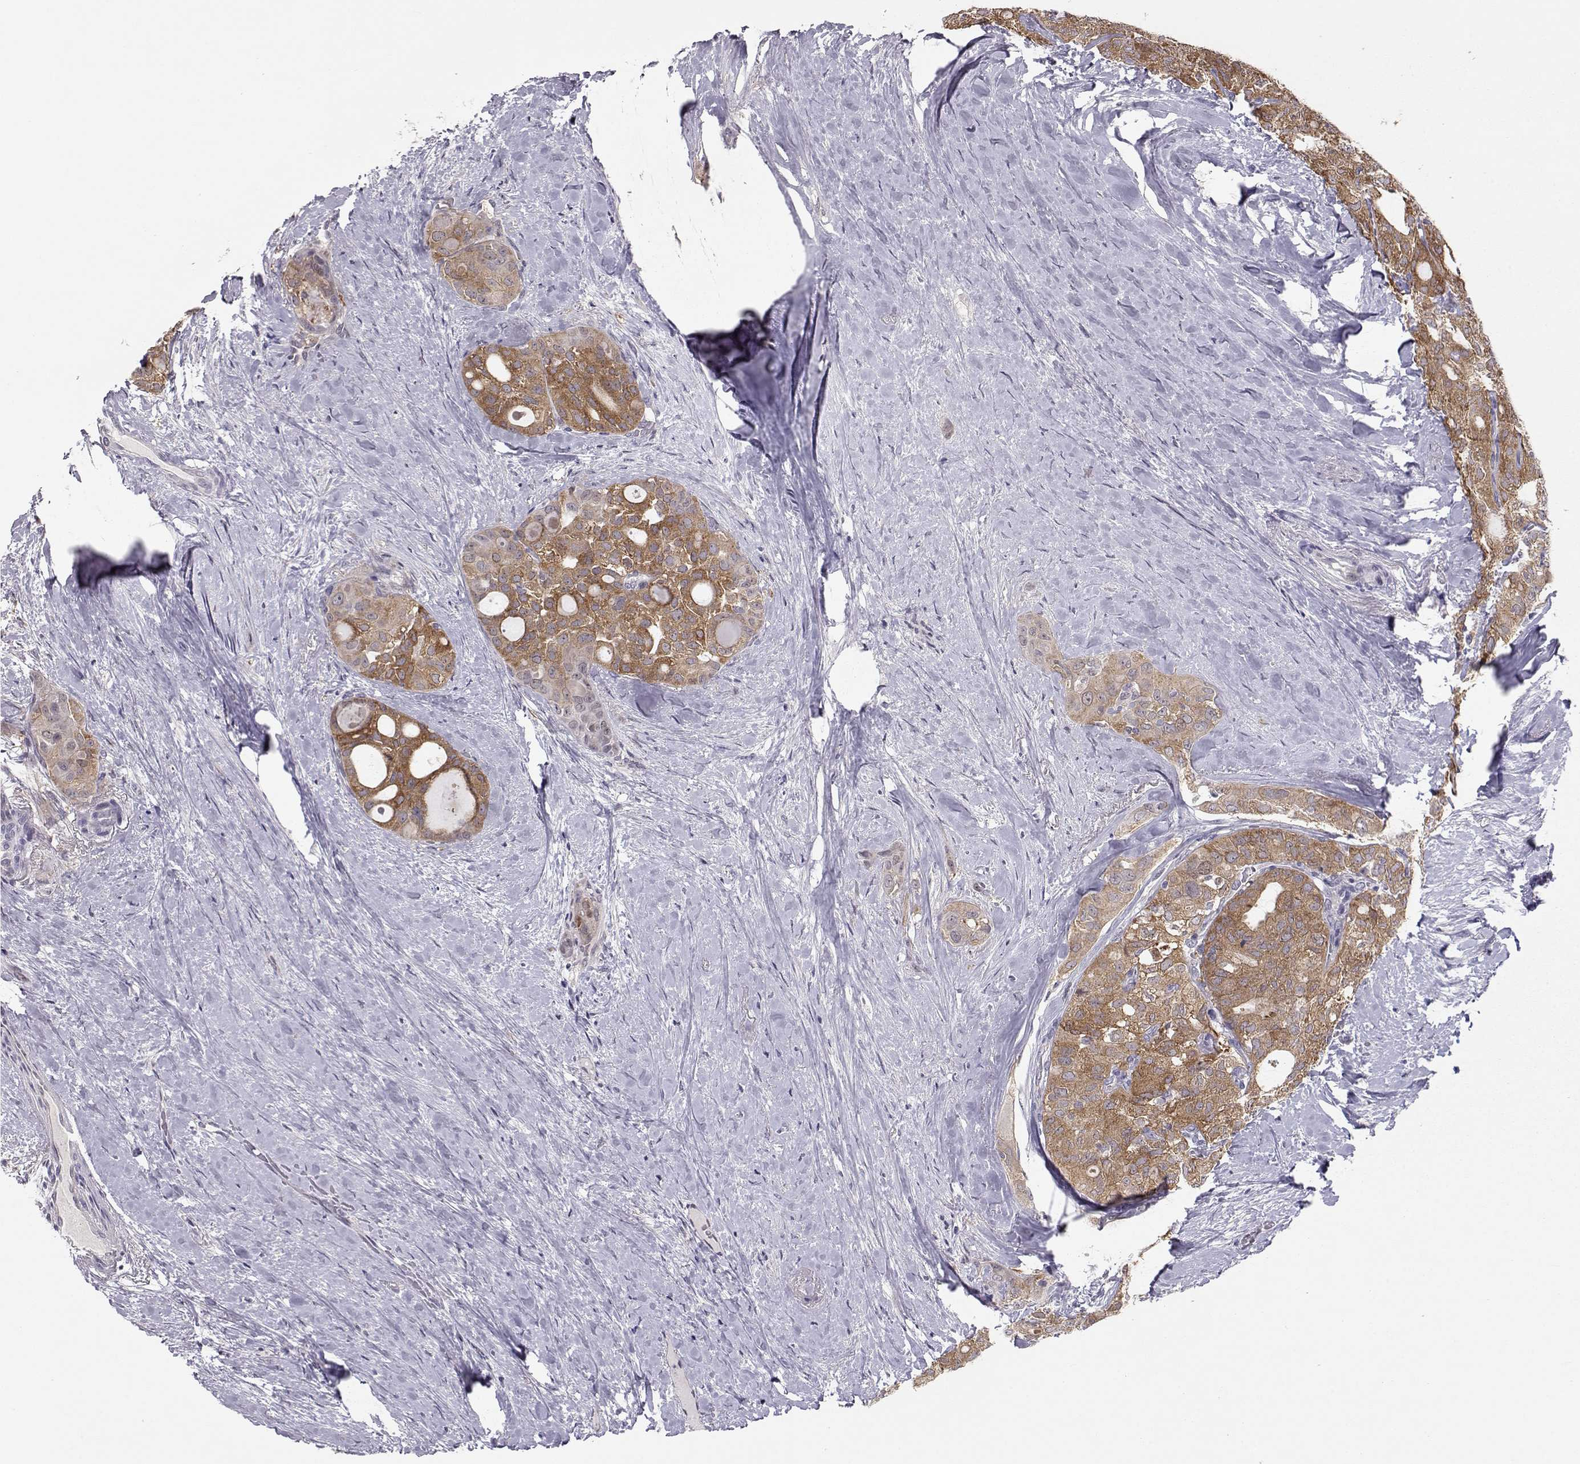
{"staining": {"intensity": "moderate", "quantity": ">75%", "location": "cytoplasmic/membranous"}, "tissue": "thyroid cancer", "cell_type": "Tumor cells", "image_type": "cancer", "snomed": [{"axis": "morphology", "description": "Follicular adenoma carcinoma, NOS"}, {"axis": "topography", "description": "Thyroid gland"}], "caption": "Thyroid follicular adenoma carcinoma was stained to show a protein in brown. There is medium levels of moderate cytoplasmic/membranous positivity in about >75% of tumor cells.", "gene": "NPVF", "patient": {"sex": "male", "age": 75}}